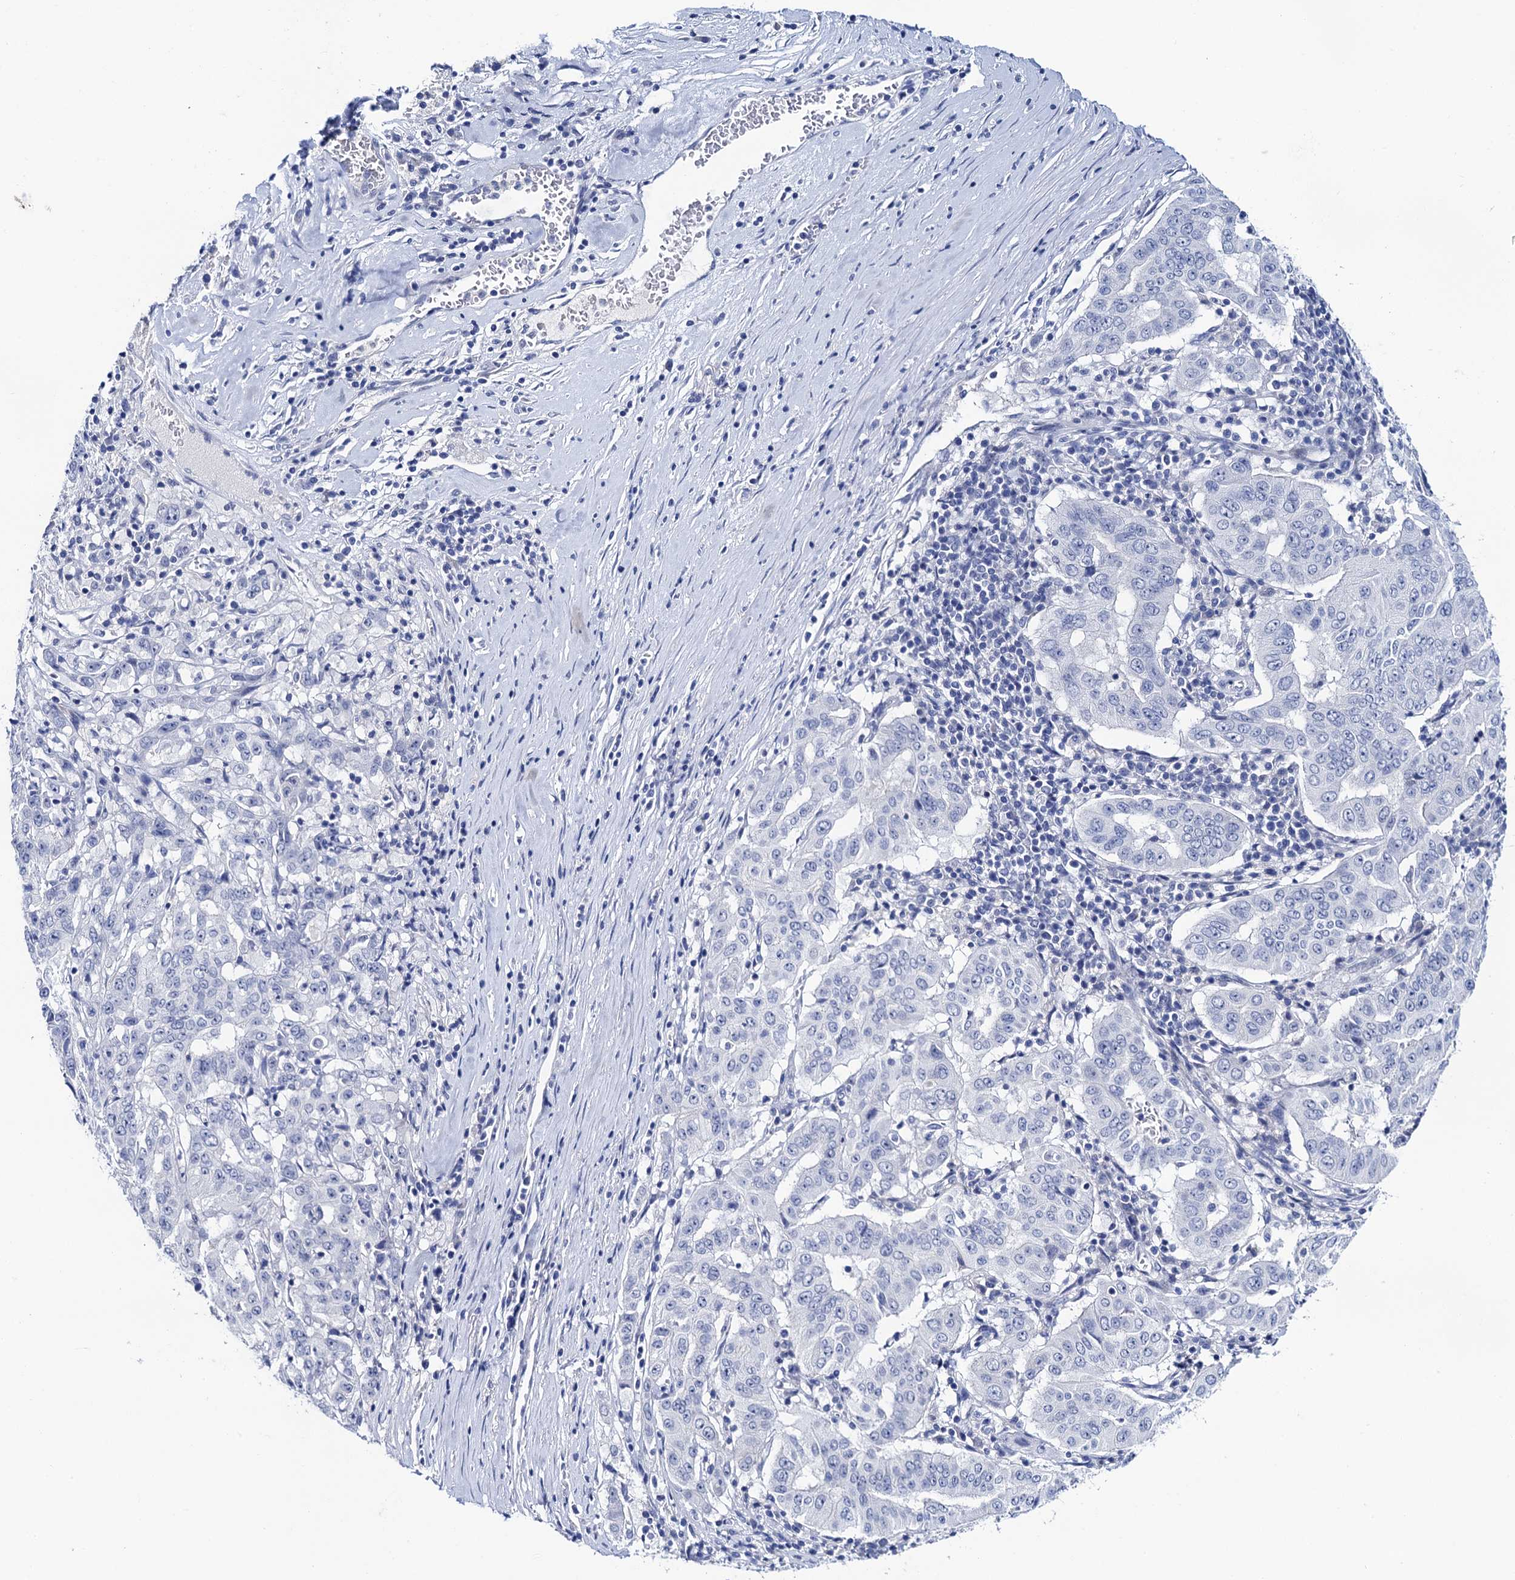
{"staining": {"intensity": "negative", "quantity": "none", "location": "none"}, "tissue": "pancreatic cancer", "cell_type": "Tumor cells", "image_type": "cancer", "snomed": [{"axis": "morphology", "description": "Adenocarcinoma, NOS"}, {"axis": "topography", "description": "Pancreas"}], "caption": "This is an immunohistochemistry image of adenocarcinoma (pancreatic). There is no expression in tumor cells.", "gene": "LYPD3", "patient": {"sex": "male", "age": 63}}